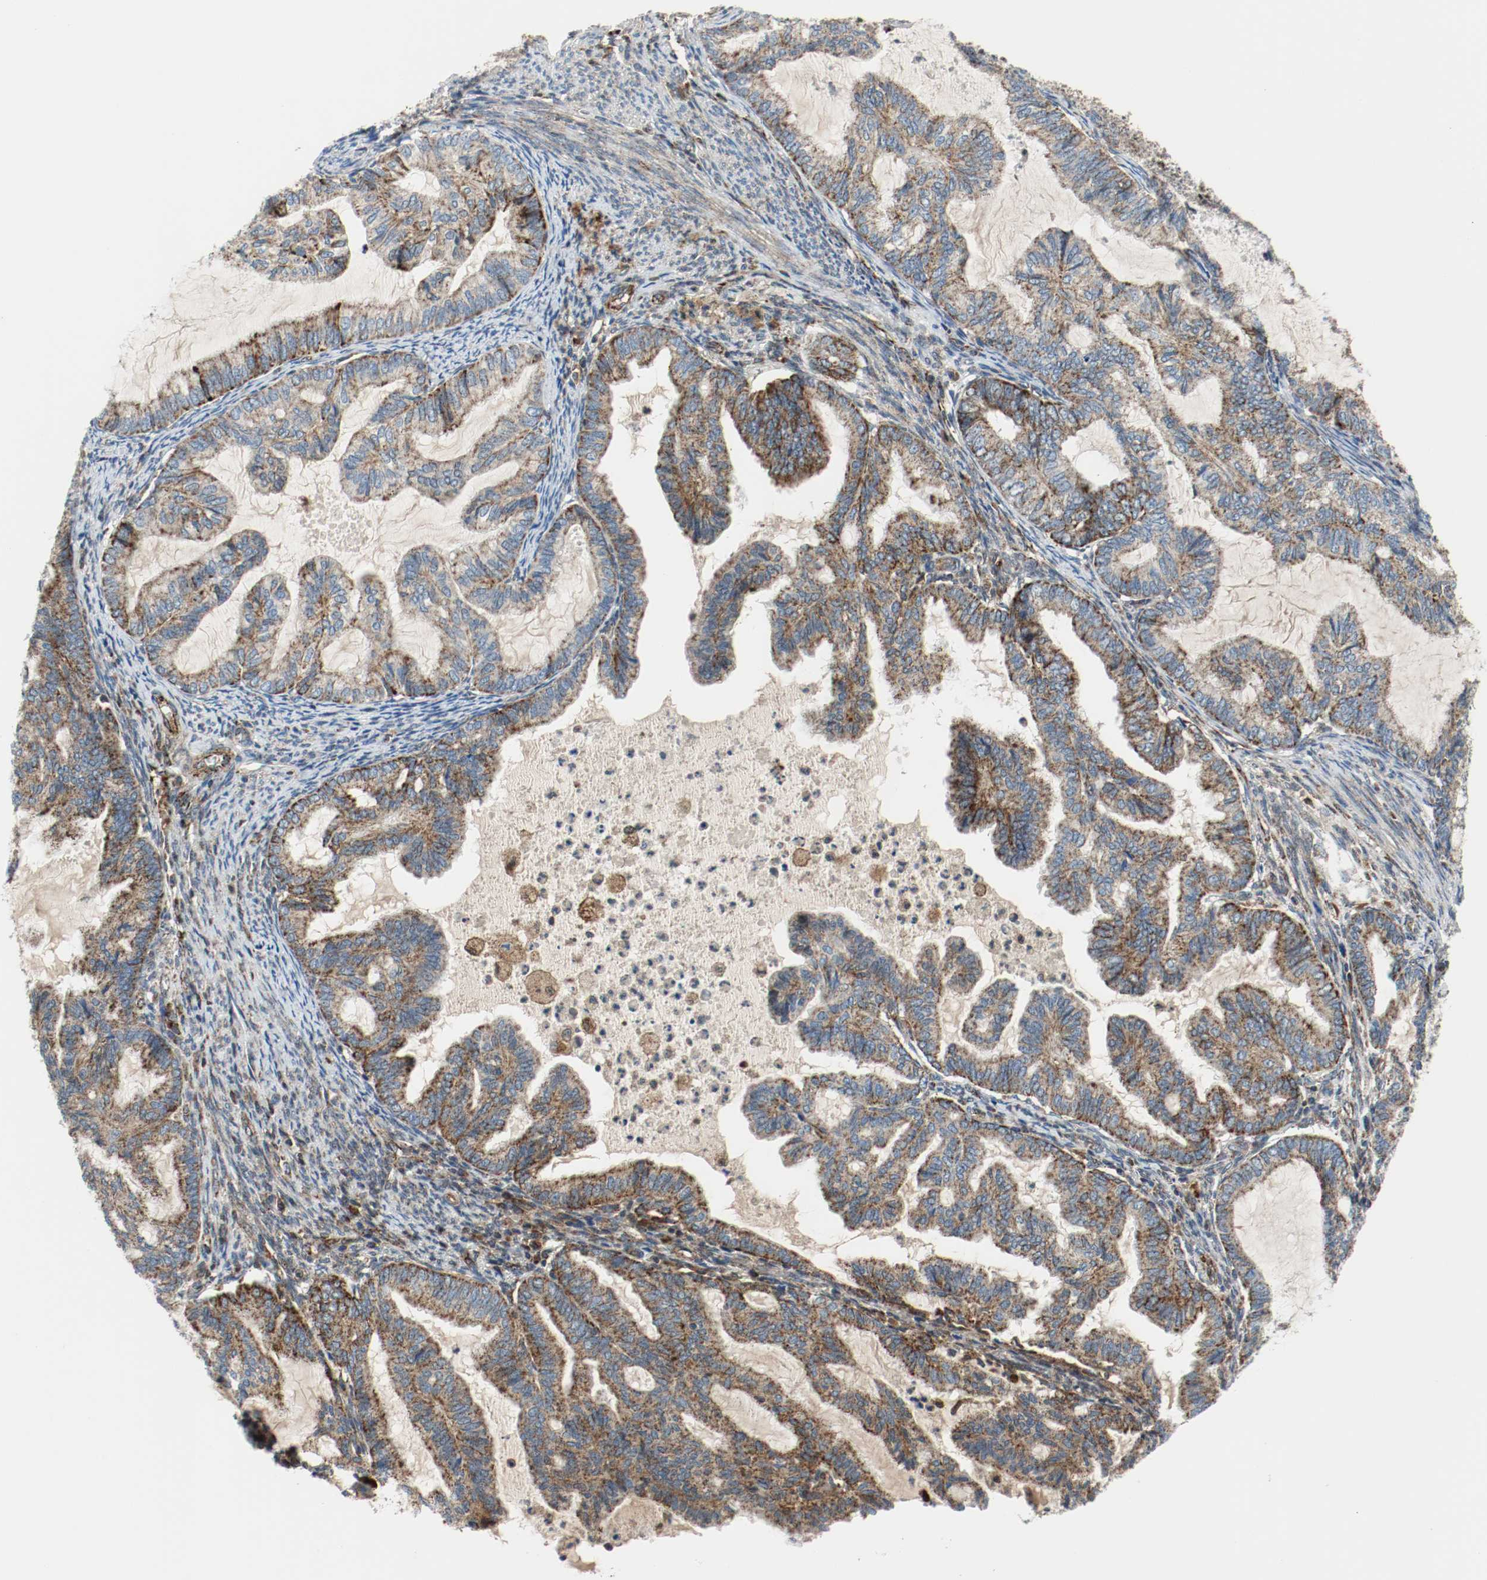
{"staining": {"intensity": "strong", "quantity": ">75%", "location": "cytoplasmic/membranous"}, "tissue": "cervical cancer", "cell_type": "Tumor cells", "image_type": "cancer", "snomed": [{"axis": "morphology", "description": "Normal tissue, NOS"}, {"axis": "morphology", "description": "Adenocarcinoma, NOS"}, {"axis": "topography", "description": "Cervix"}, {"axis": "topography", "description": "Endometrium"}], "caption": "A micrograph of human cervical cancer stained for a protein reveals strong cytoplasmic/membranous brown staining in tumor cells.", "gene": "TXNRD1", "patient": {"sex": "female", "age": 86}}